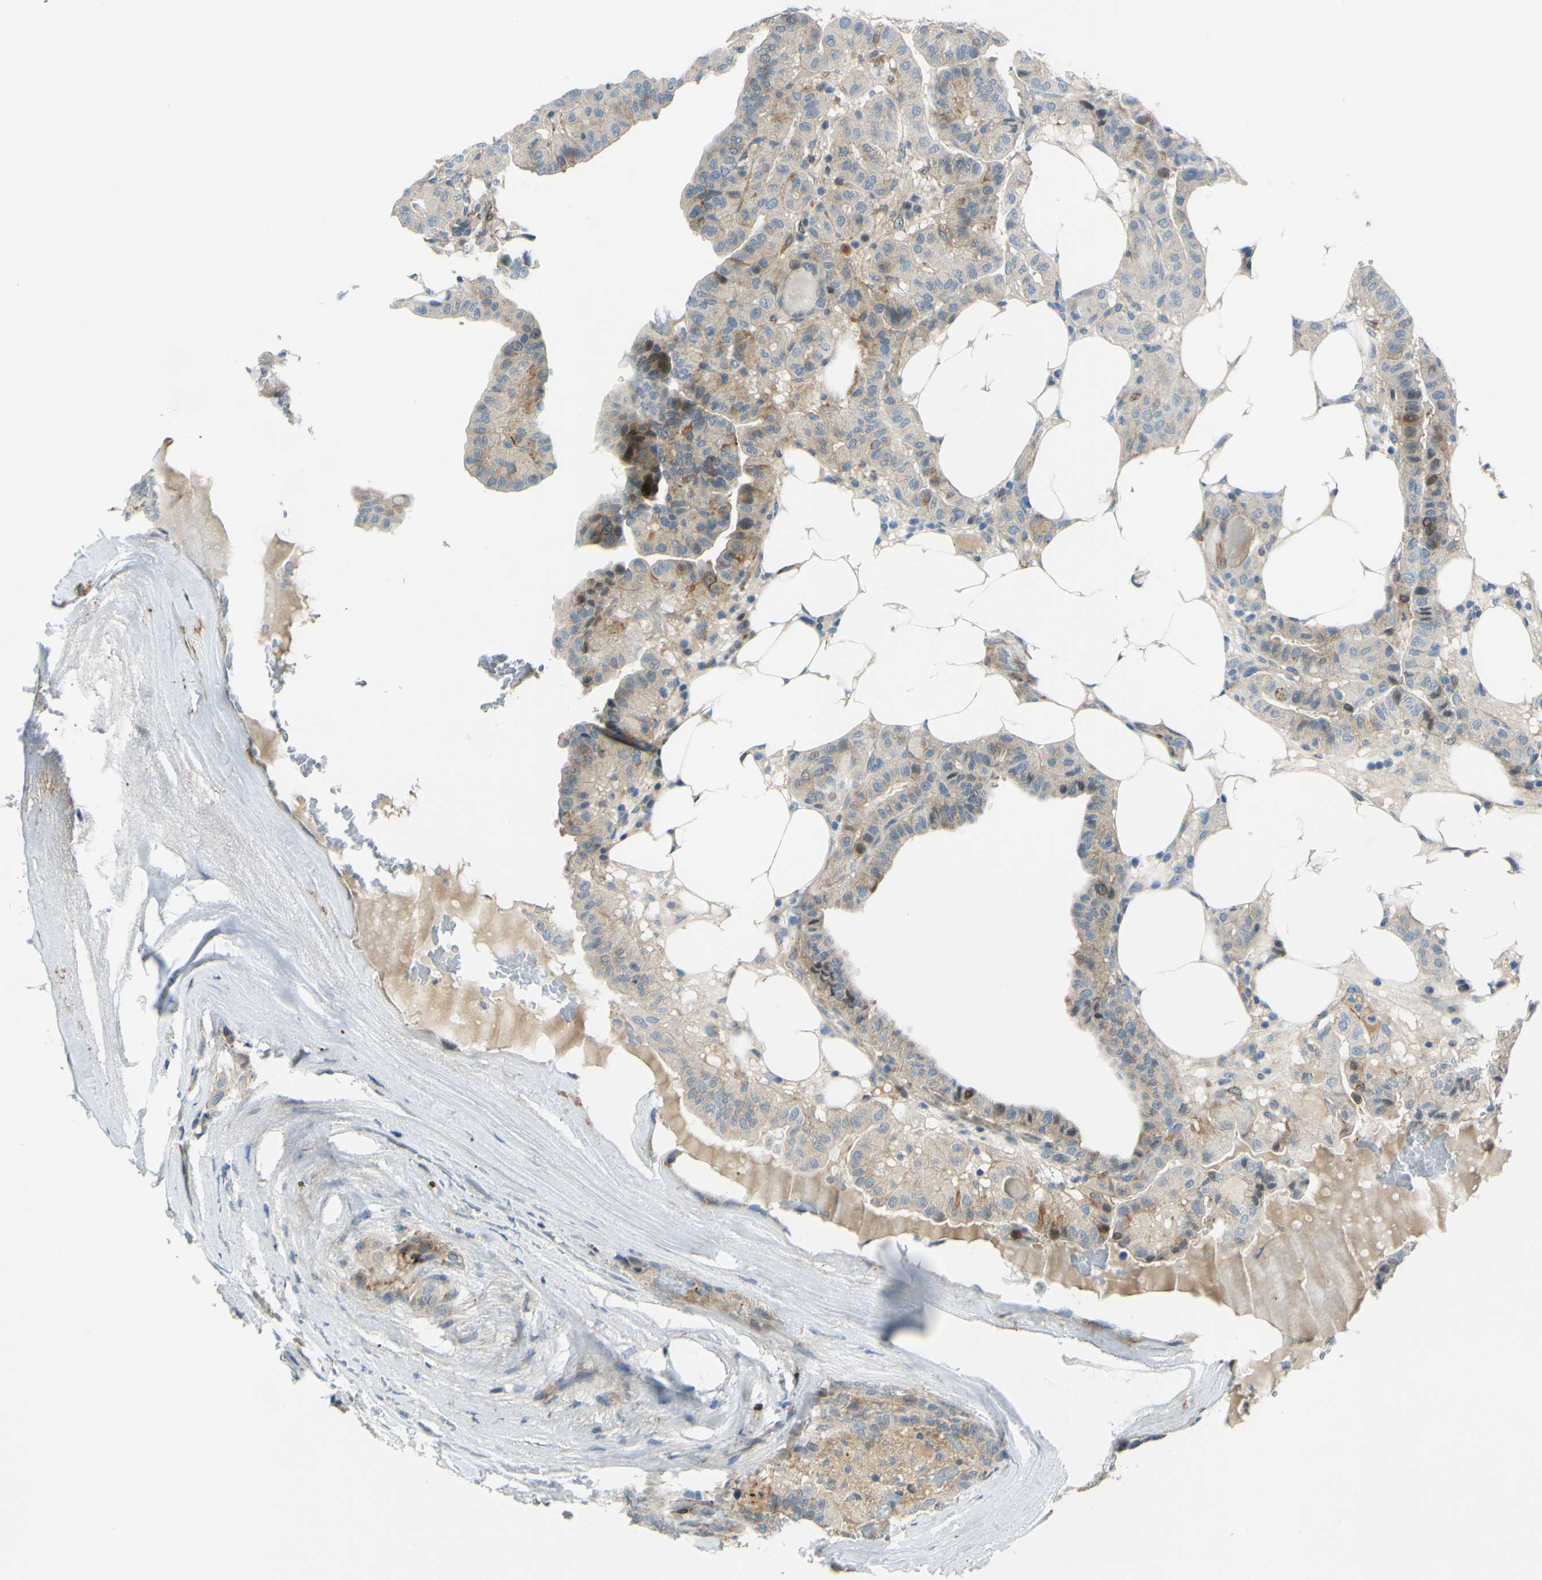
{"staining": {"intensity": "weak", "quantity": ">75%", "location": "cytoplasmic/membranous"}, "tissue": "thyroid cancer", "cell_type": "Tumor cells", "image_type": "cancer", "snomed": [{"axis": "morphology", "description": "Papillary adenocarcinoma, NOS"}, {"axis": "topography", "description": "Thyroid gland"}], "caption": "Human thyroid cancer (papillary adenocarcinoma) stained with a brown dye shows weak cytoplasmic/membranous positive expression in approximately >75% of tumor cells.", "gene": "ARHGAP1", "patient": {"sex": "male", "age": 77}}